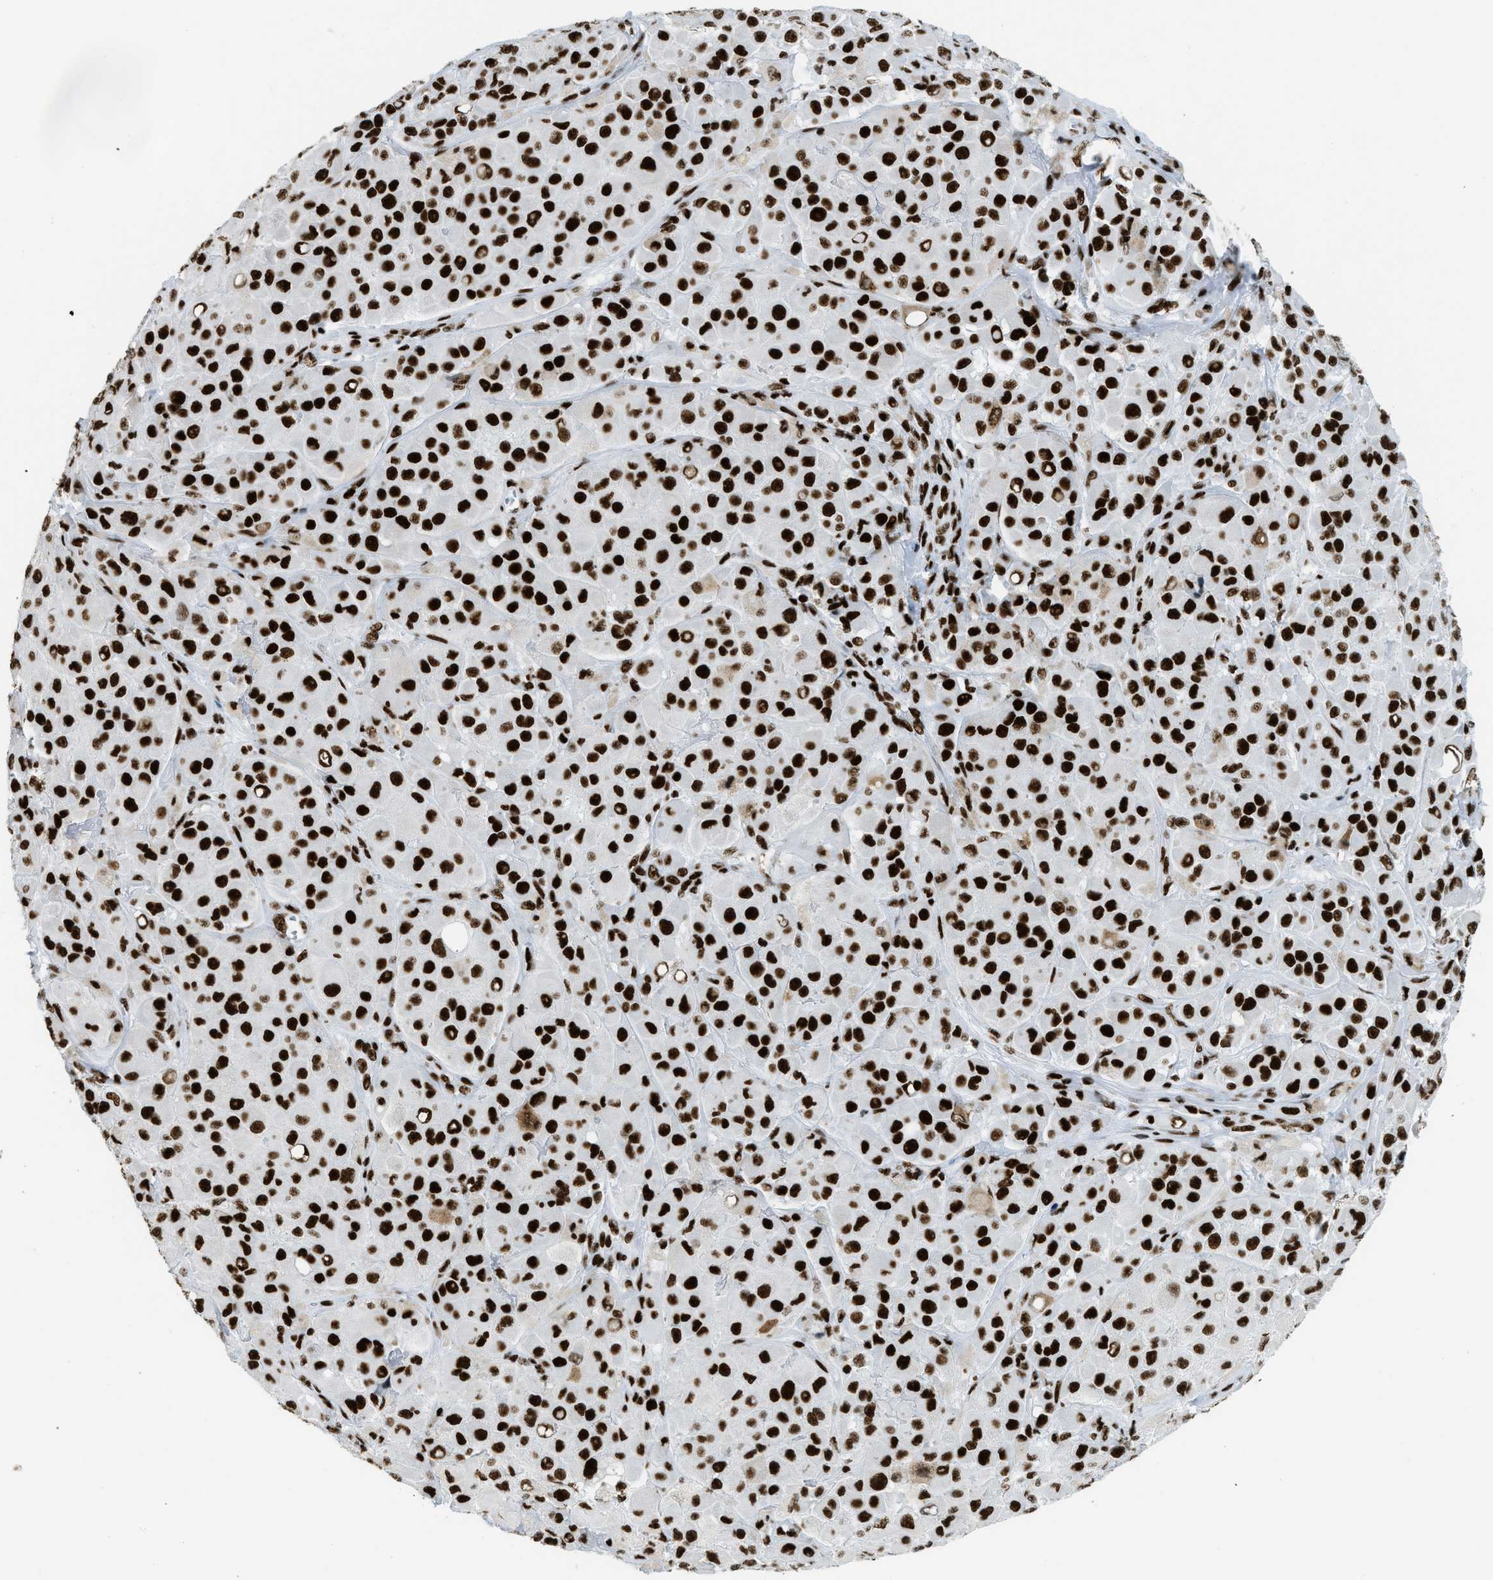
{"staining": {"intensity": "strong", "quantity": ">75%", "location": "nuclear"}, "tissue": "melanoma", "cell_type": "Tumor cells", "image_type": "cancer", "snomed": [{"axis": "morphology", "description": "Malignant melanoma, NOS"}, {"axis": "topography", "description": "Skin"}], "caption": "Melanoma stained with a brown dye displays strong nuclear positive staining in approximately >75% of tumor cells.", "gene": "PIF1", "patient": {"sex": "male", "age": 84}}